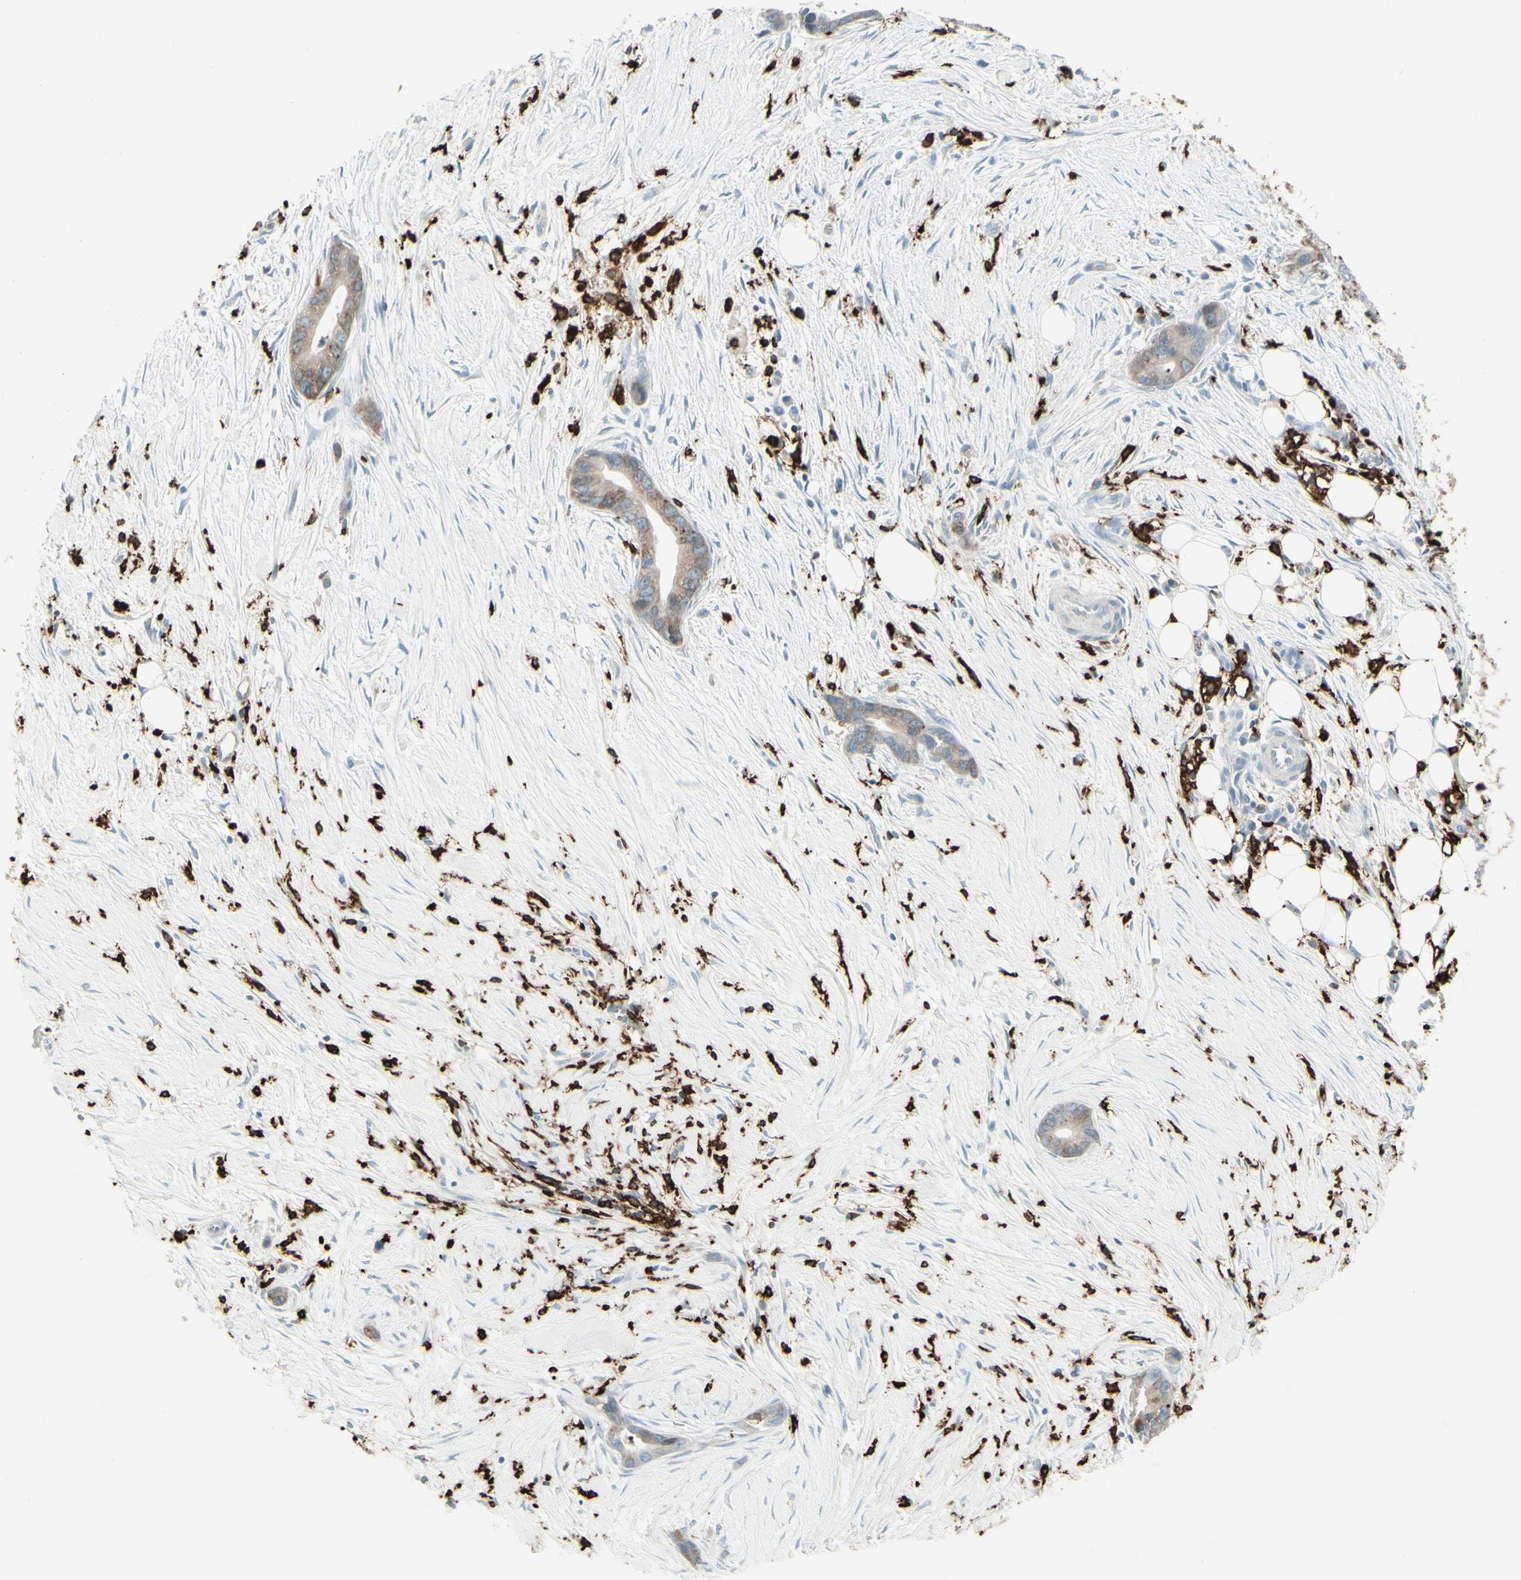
{"staining": {"intensity": "weak", "quantity": ">75%", "location": "cytoplasmic/membranous"}, "tissue": "liver cancer", "cell_type": "Tumor cells", "image_type": "cancer", "snomed": [{"axis": "morphology", "description": "Cholangiocarcinoma"}, {"axis": "topography", "description": "Liver"}], "caption": "Protein staining exhibits weak cytoplasmic/membranous positivity in approximately >75% of tumor cells in cholangiocarcinoma (liver).", "gene": "HLA-DPB1", "patient": {"sex": "female", "age": 55}}